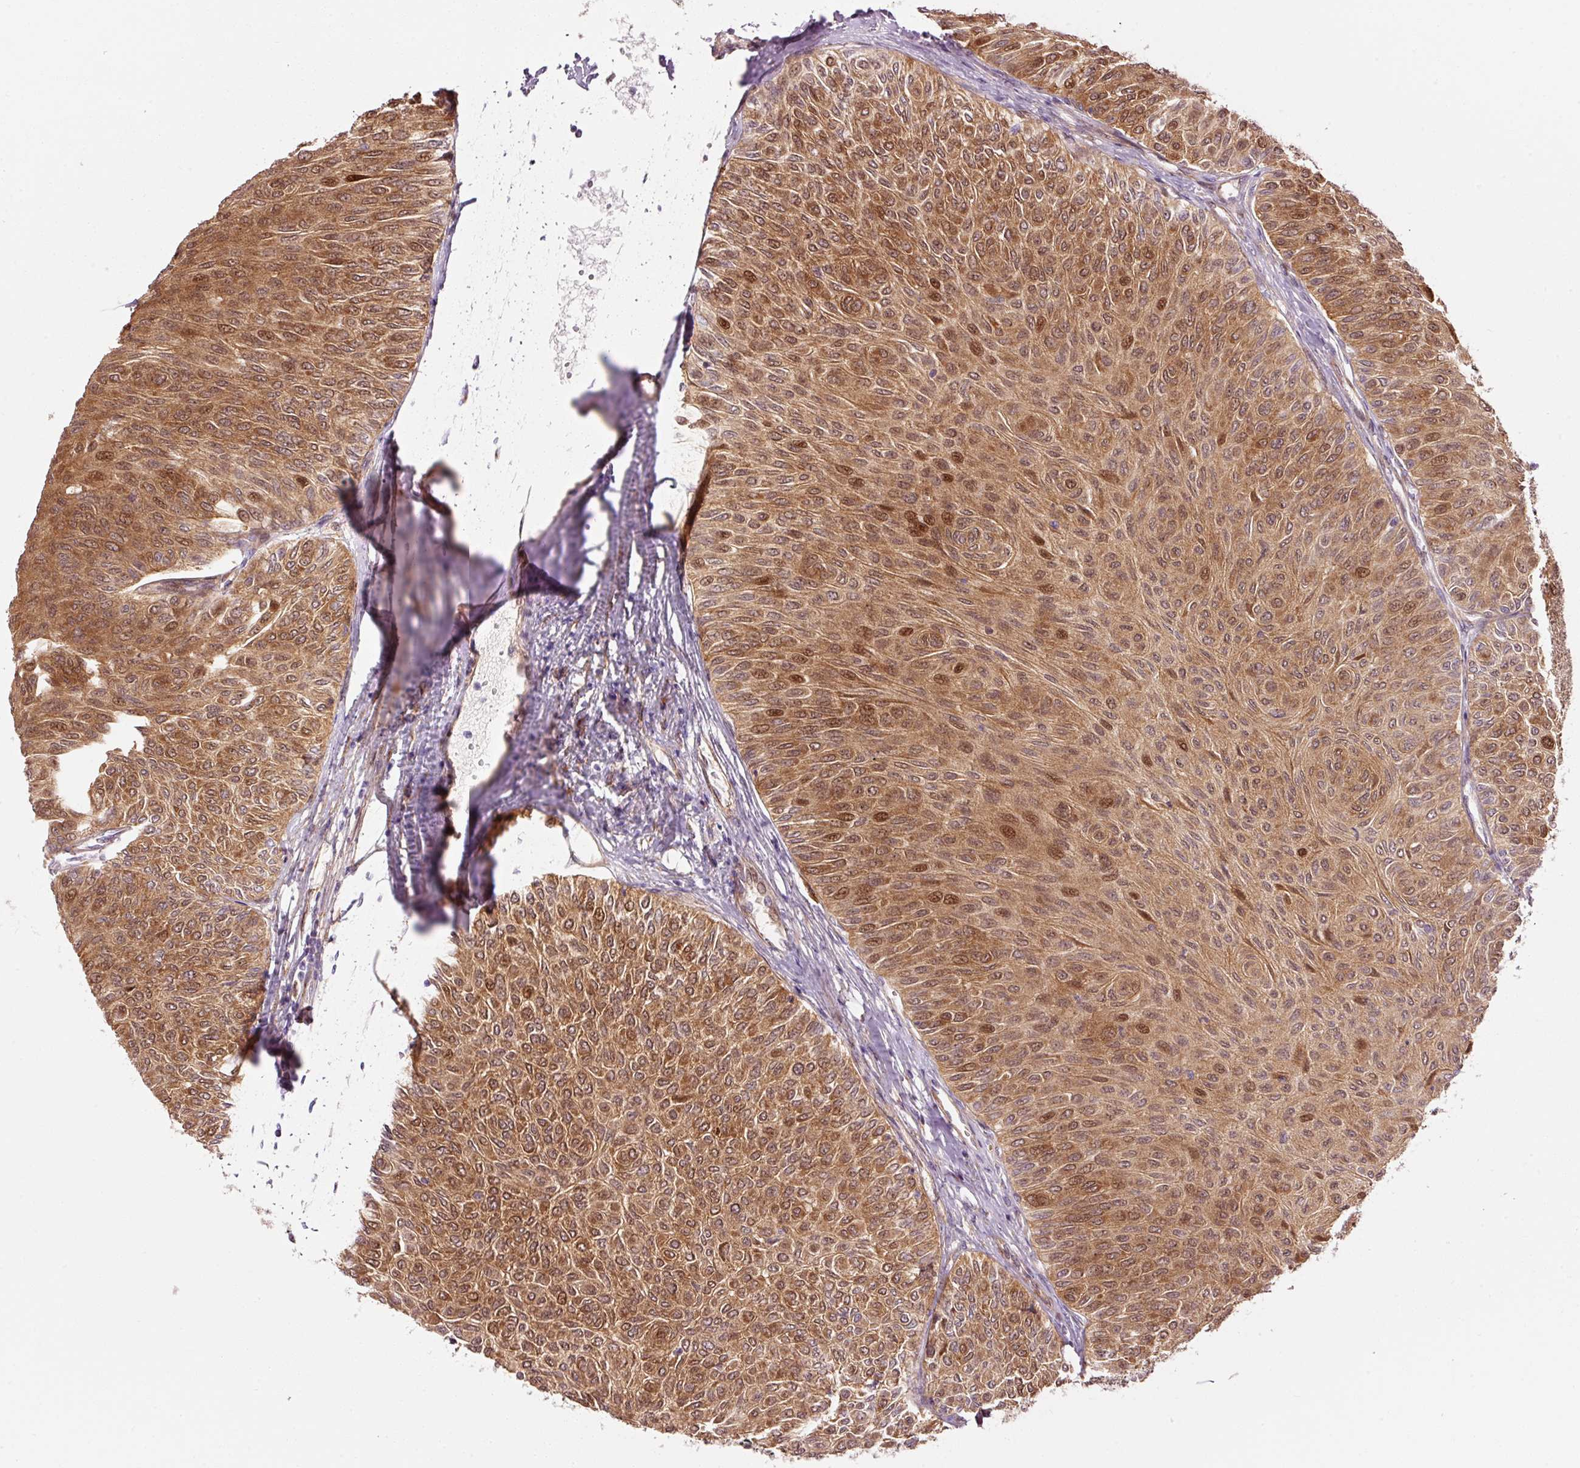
{"staining": {"intensity": "strong", "quantity": ">75%", "location": "cytoplasmic/membranous,nuclear"}, "tissue": "urothelial cancer", "cell_type": "Tumor cells", "image_type": "cancer", "snomed": [{"axis": "morphology", "description": "Urothelial carcinoma, Low grade"}, {"axis": "topography", "description": "Urinary bladder"}], "caption": "Tumor cells exhibit strong cytoplasmic/membranous and nuclear expression in approximately >75% of cells in urothelial cancer.", "gene": "PPP1R14B", "patient": {"sex": "male", "age": 78}}